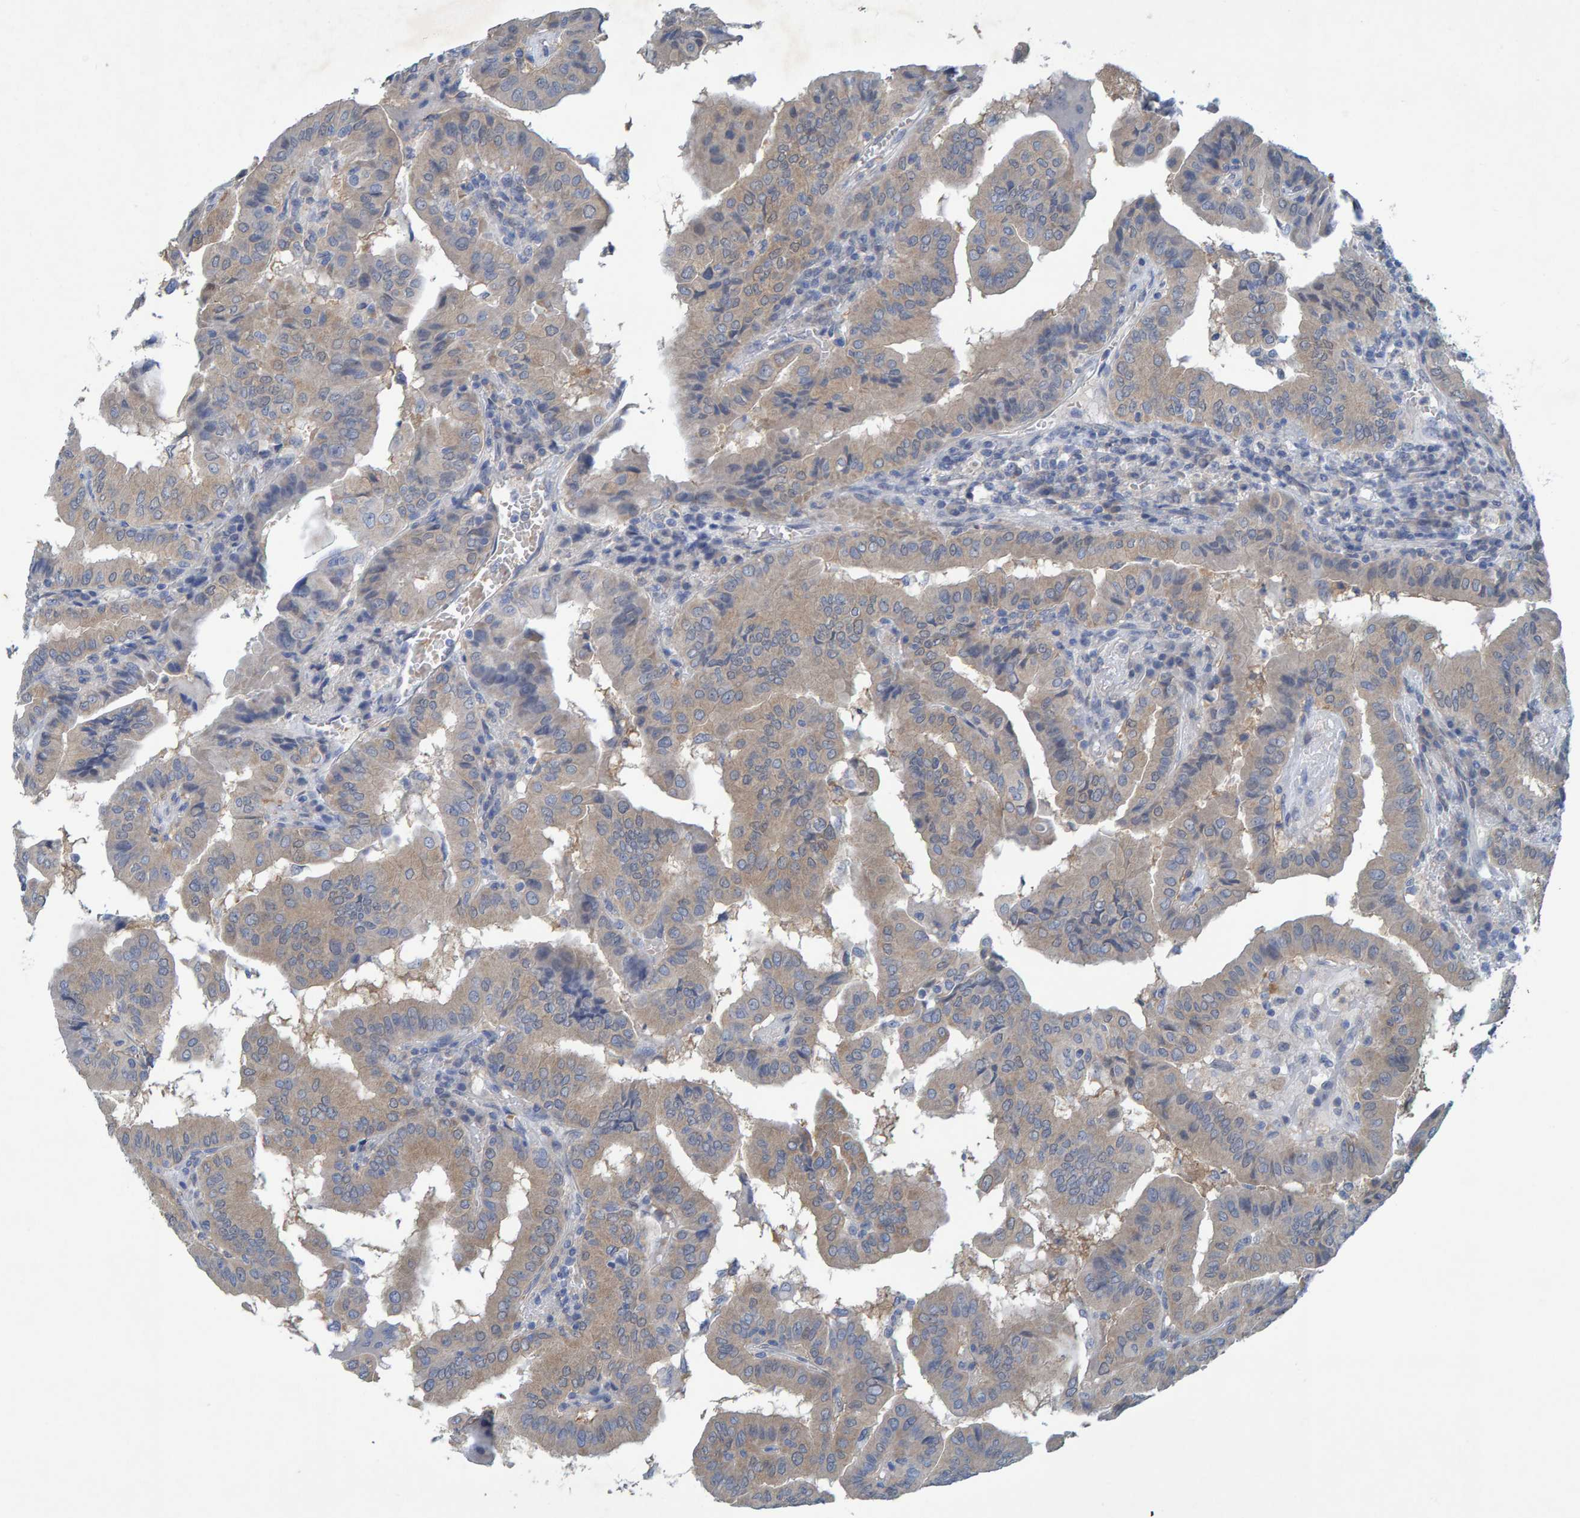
{"staining": {"intensity": "weak", "quantity": ">75%", "location": "cytoplasmic/membranous"}, "tissue": "thyroid cancer", "cell_type": "Tumor cells", "image_type": "cancer", "snomed": [{"axis": "morphology", "description": "Papillary adenocarcinoma, NOS"}, {"axis": "topography", "description": "Thyroid gland"}], "caption": "Protein staining by immunohistochemistry (IHC) exhibits weak cytoplasmic/membranous positivity in approximately >75% of tumor cells in thyroid cancer.", "gene": "ALAD", "patient": {"sex": "male", "age": 33}}